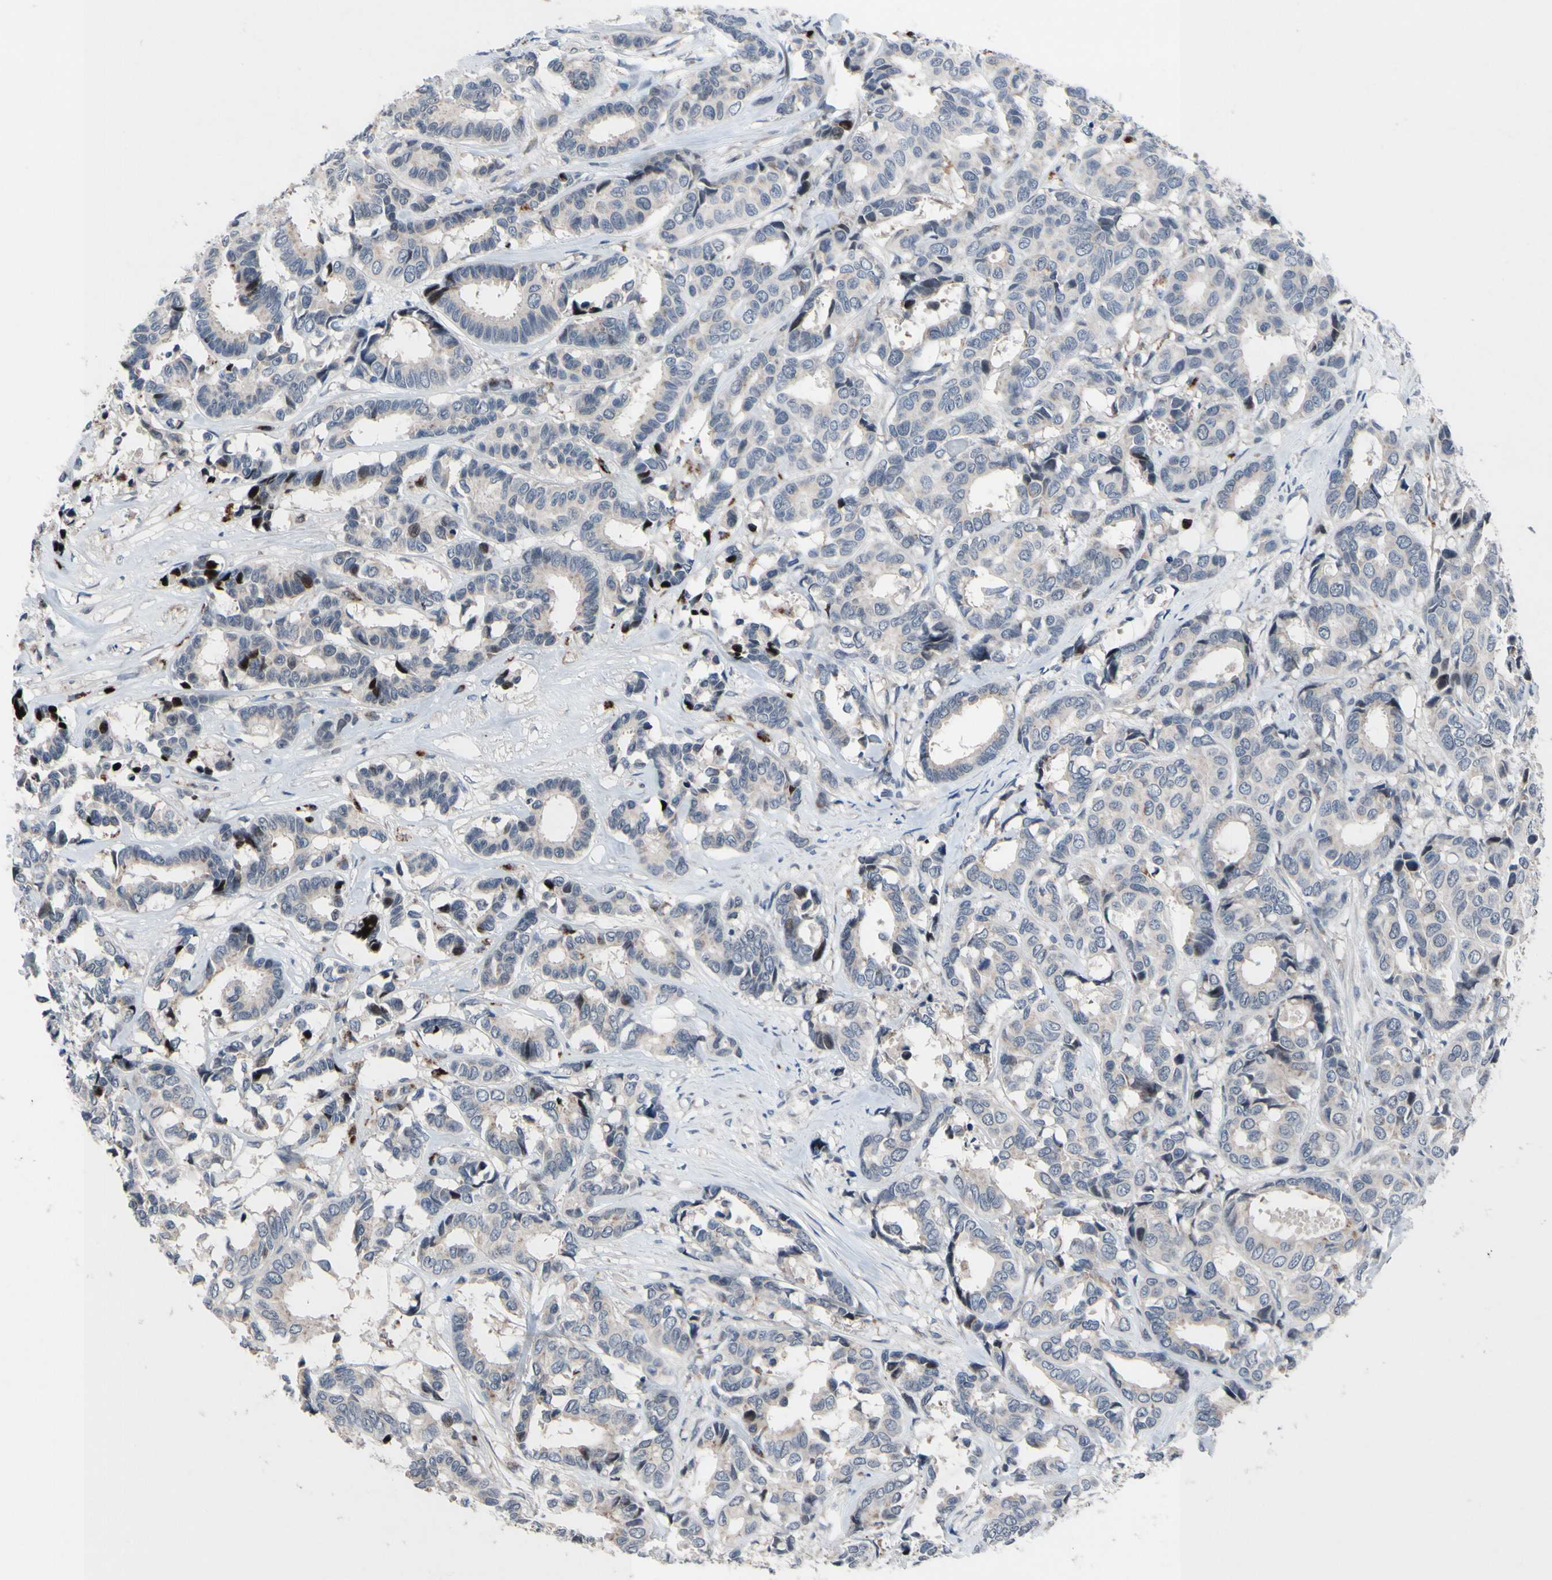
{"staining": {"intensity": "weak", "quantity": "<25%", "location": "cytoplasmic/membranous"}, "tissue": "breast cancer", "cell_type": "Tumor cells", "image_type": "cancer", "snomed": [{"axis": "morphology", "description": "Duct carcinoma"}, {"axis": "topography", "description": "Breast"}], "caption": "Image shows no protein expression in tumor cells of infiltrating ductal carcinoma (breast) tissue.", "gene": "MUTYH", "patient": {"sex": "female", "age": 87}}